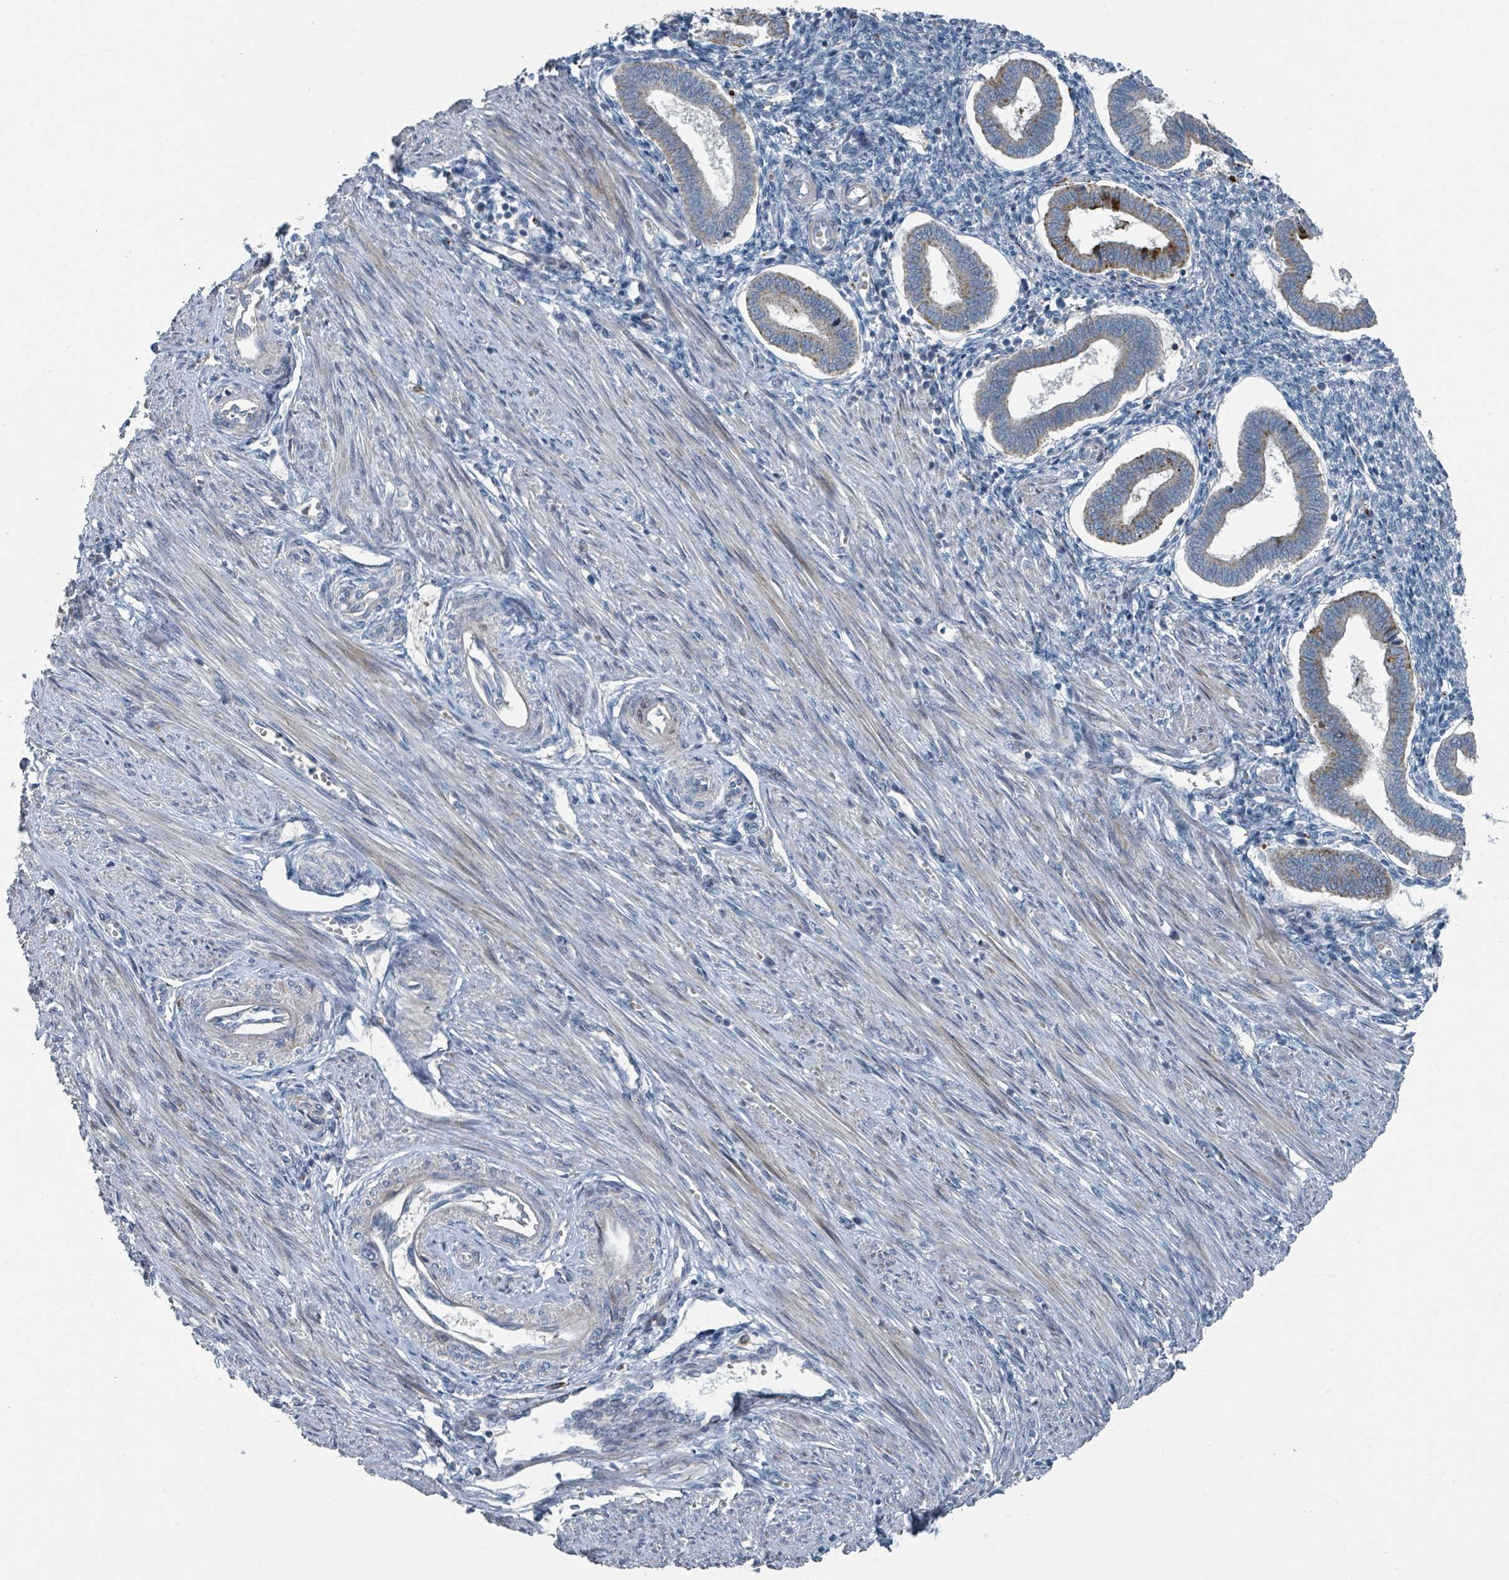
{"staining": {"intensity": "moderate", "quantity": "<25%", "location": "cytoplasmic/membranous"}, "tissue": "endometrium", "cell_type": "Cells in endometrial stroma", "image_type": "normal", "snomed": [{"axis": "morphology", "description": "Normal tissue, NOS"}, {"axis": "topography", "description": "Endometrium"}], "caption": "Protein expression analysis of unremarkable endometrium displays moderate cytoplasmic/membranous staining in approximately <25% of cells in endometrial stroma.", "gene": "DIPK2A", "patient": {"sex": "female", "age": 24}}